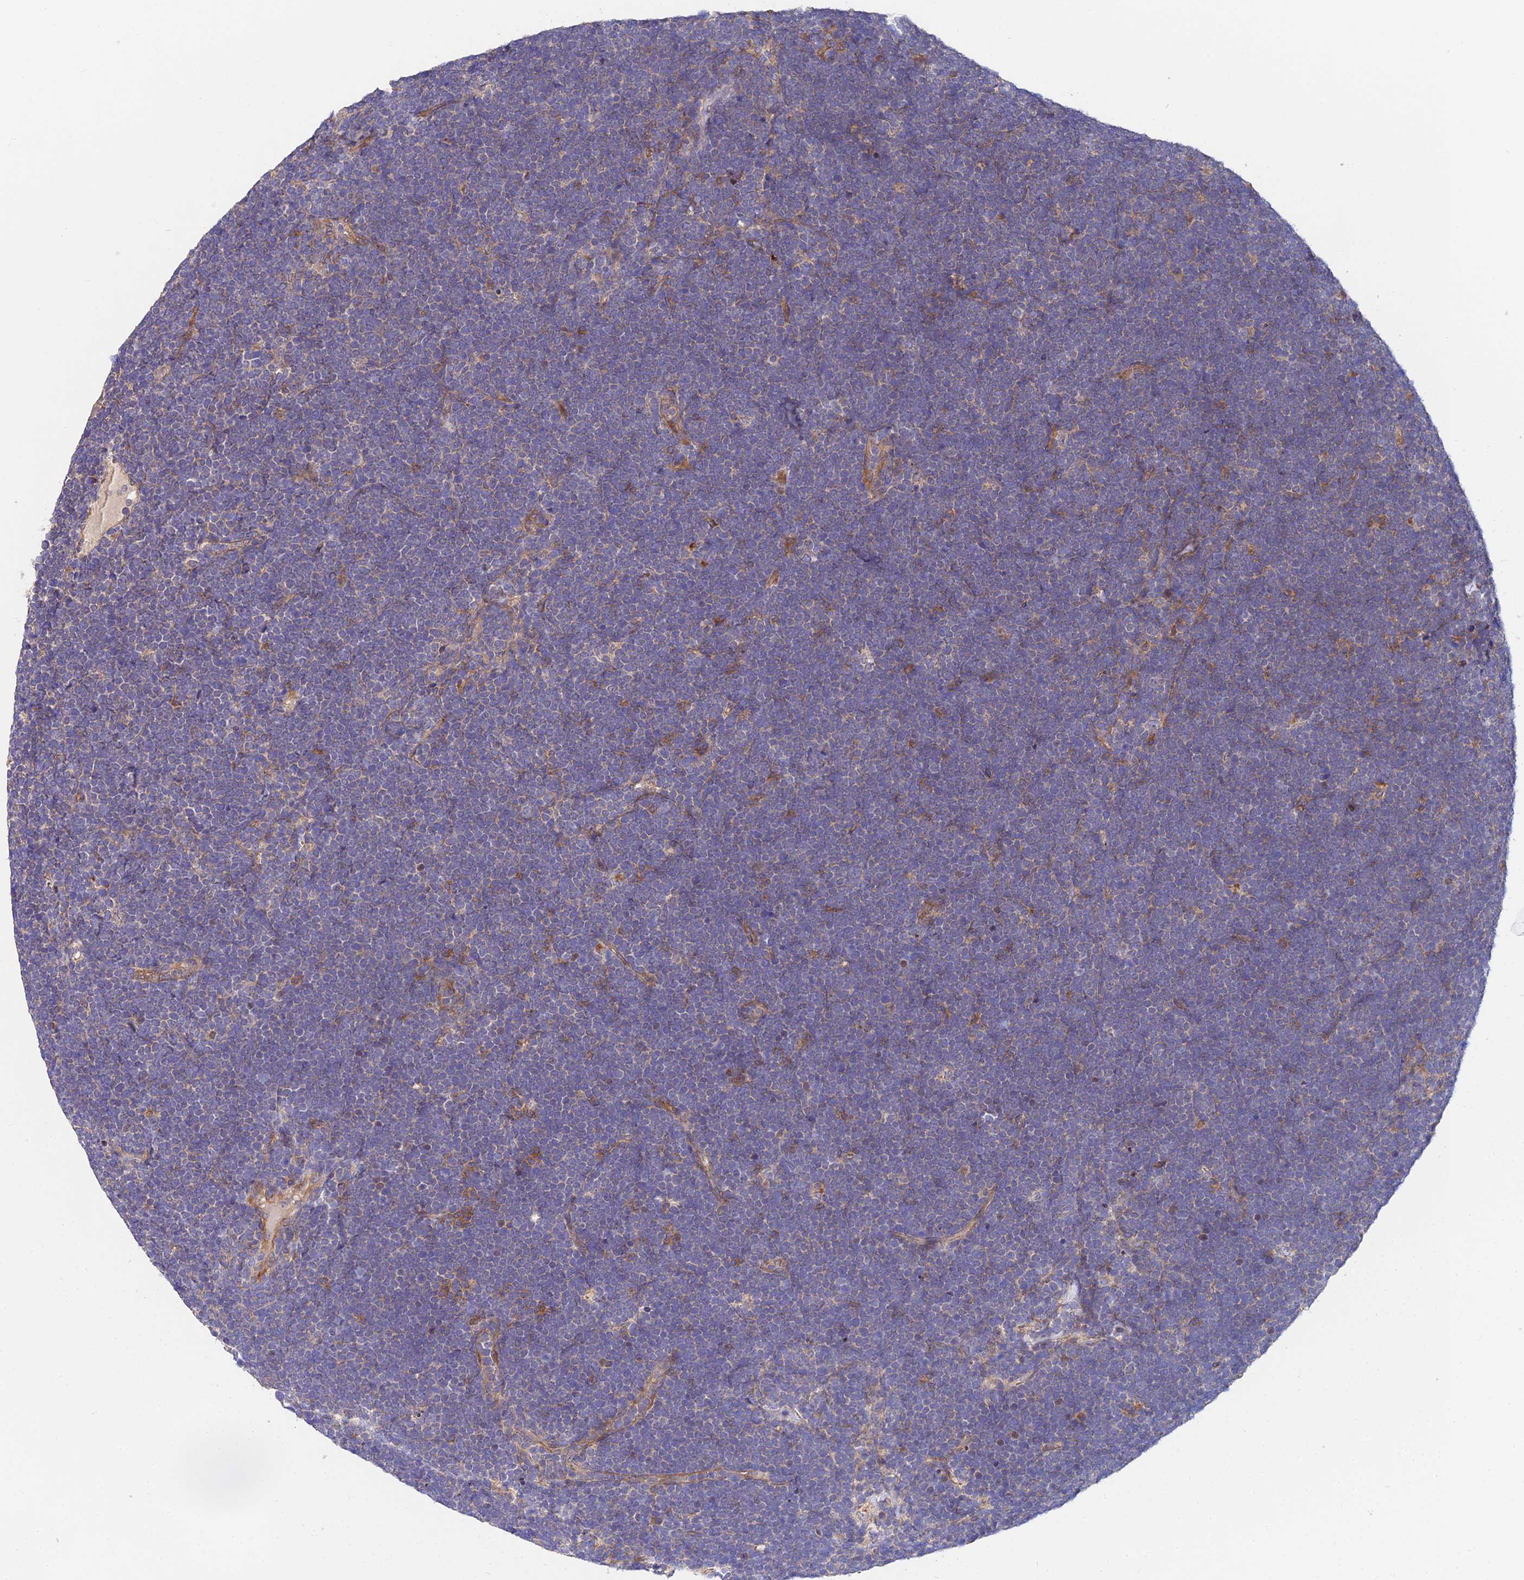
{"staining": {"intensity": "negative", "quantity": "none", "location": "none"}, "tissue": "lymphoma", "cell_type": "Tumor cells", "image_type": "cancer", "snomed": [{"axis": "morphology", "description": "Malignant lymphoma, non-Hodgkin's type, High grade"}, {"axis": "topography", "description": "Lymph node"}], "caption": "A photomicrograph of lymphoma stained for a protein displays no brown staining in tumor cells. (Brightfield microscopy of DAB immunohistochemistry at high magnification).", "gene": "CDC37L1", "patient": {"sex": "male", "age": 13}}